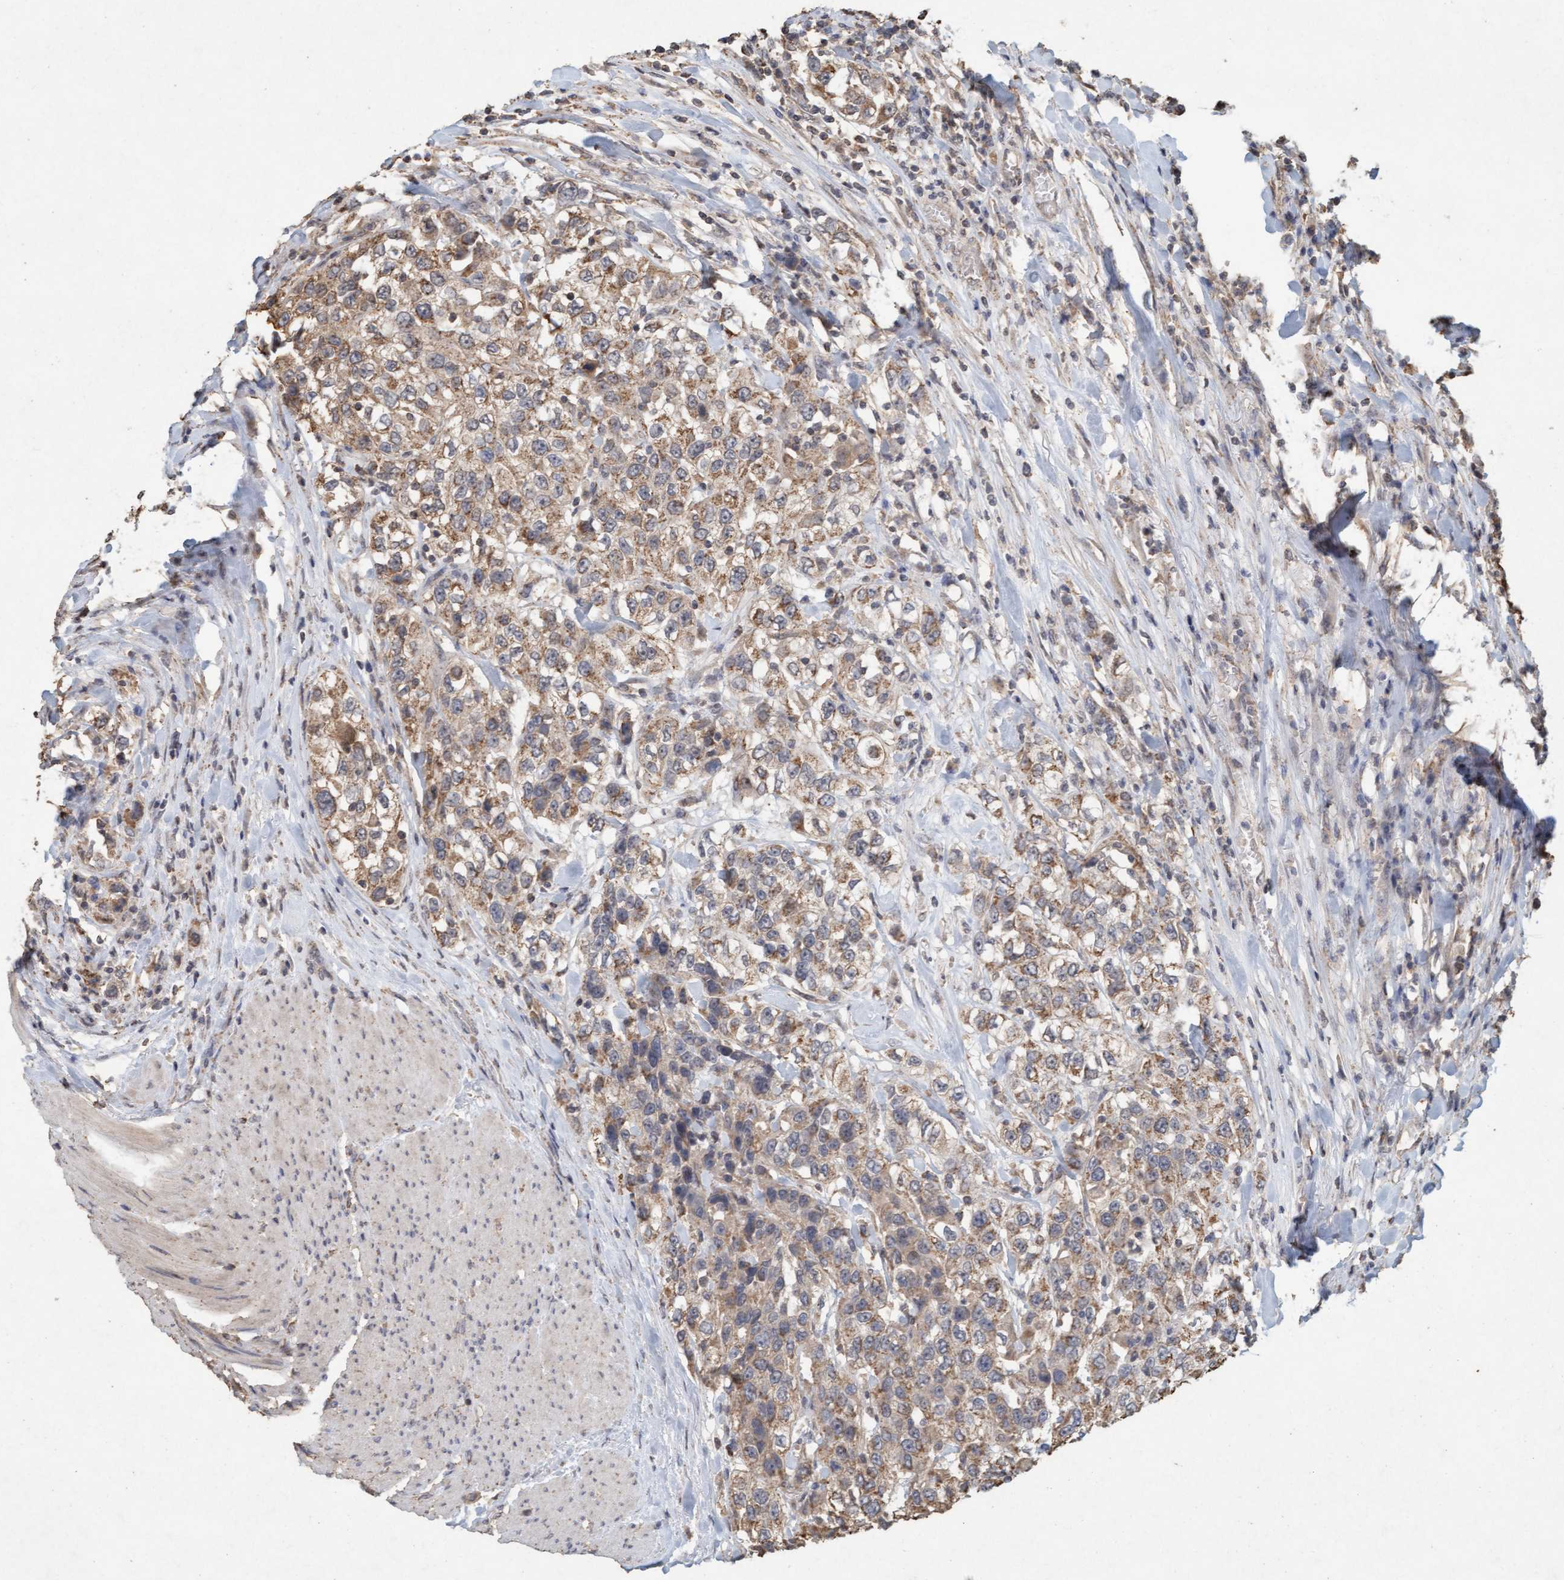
{"staining": {"intensity": "weak", "quantity": ">75%", "location": "cytoplasmic/membranous"}, "tissue": "urothelial cancer", "cell_type": "Tumor cells", "image_type": "cancer", "snomed": [{"axis": "morphology", "description": "Urothelial carcinoma, High grade"}, {"axis": "topography", "description": "Urinary bladder"}], "caption": "This is an image of IHC staining of urothelial carcinoma (high-grade), which shows weak staining in the cytoplasmic/membranous of tumor cells.", "gene": "VSIG8", "patient": {"sex": "female", "age": 80}}